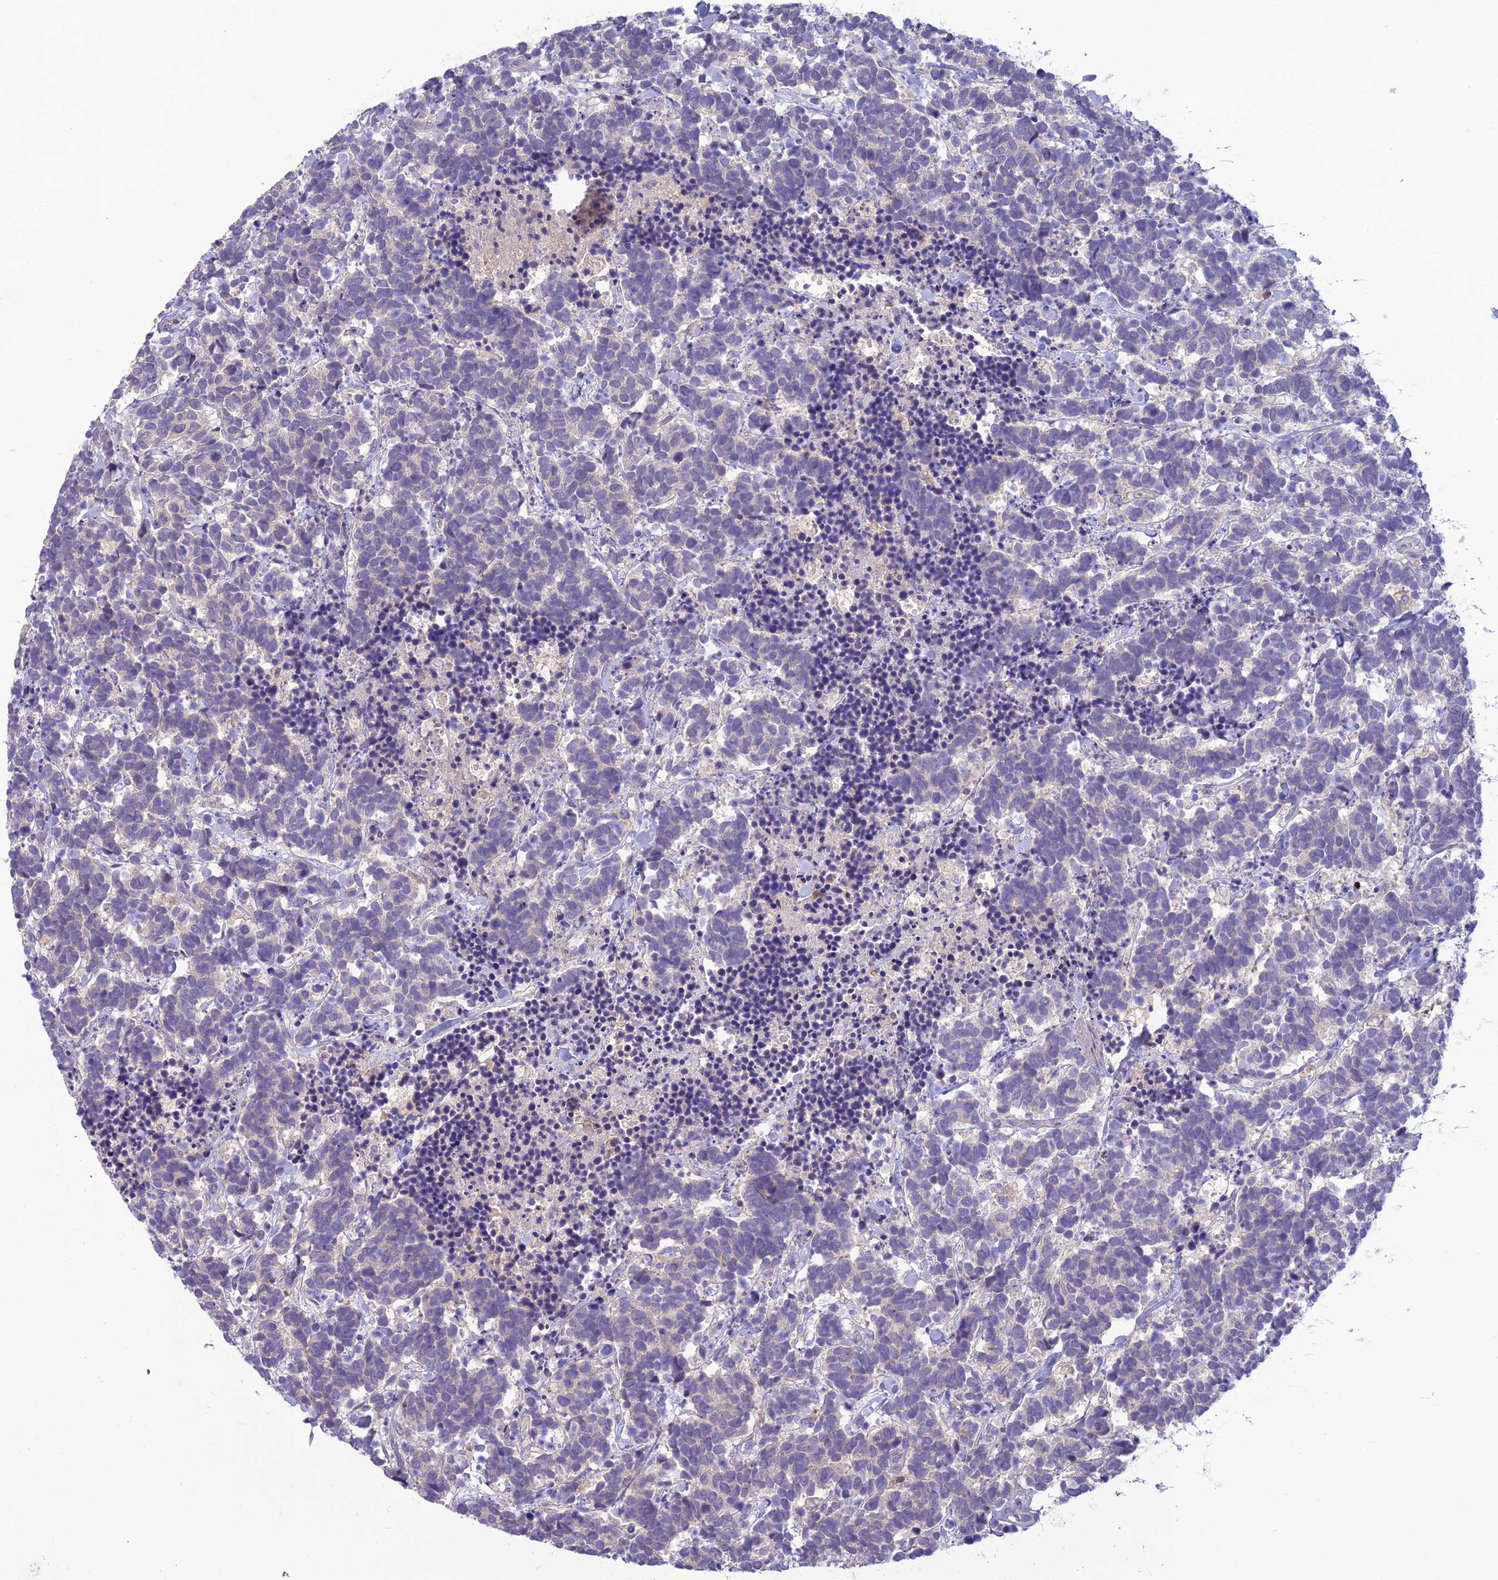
{"staining": {"intensity": "negative", "quantity": "none", "location": "none"}, "tissue": "carcinoid", "cell_type": "Tumor cells", "image_type": "cancer", "snomed": [{"axis": "morphology", "description": "Carcinoma, NOS"}, {"axis": "morphology", "description": "Carcinoid, malignant, NOS"}, {"axis": "topography", "description": "Prostate"}], "caption": "High magnification brightfield microscopy of carcinoid stained with DAB (brown) and counterstained with hematoxylin (blue): tumor cells show no significant expression.", "gene": "ITGAE", "patient": {"sex": "male", "age": 57}}